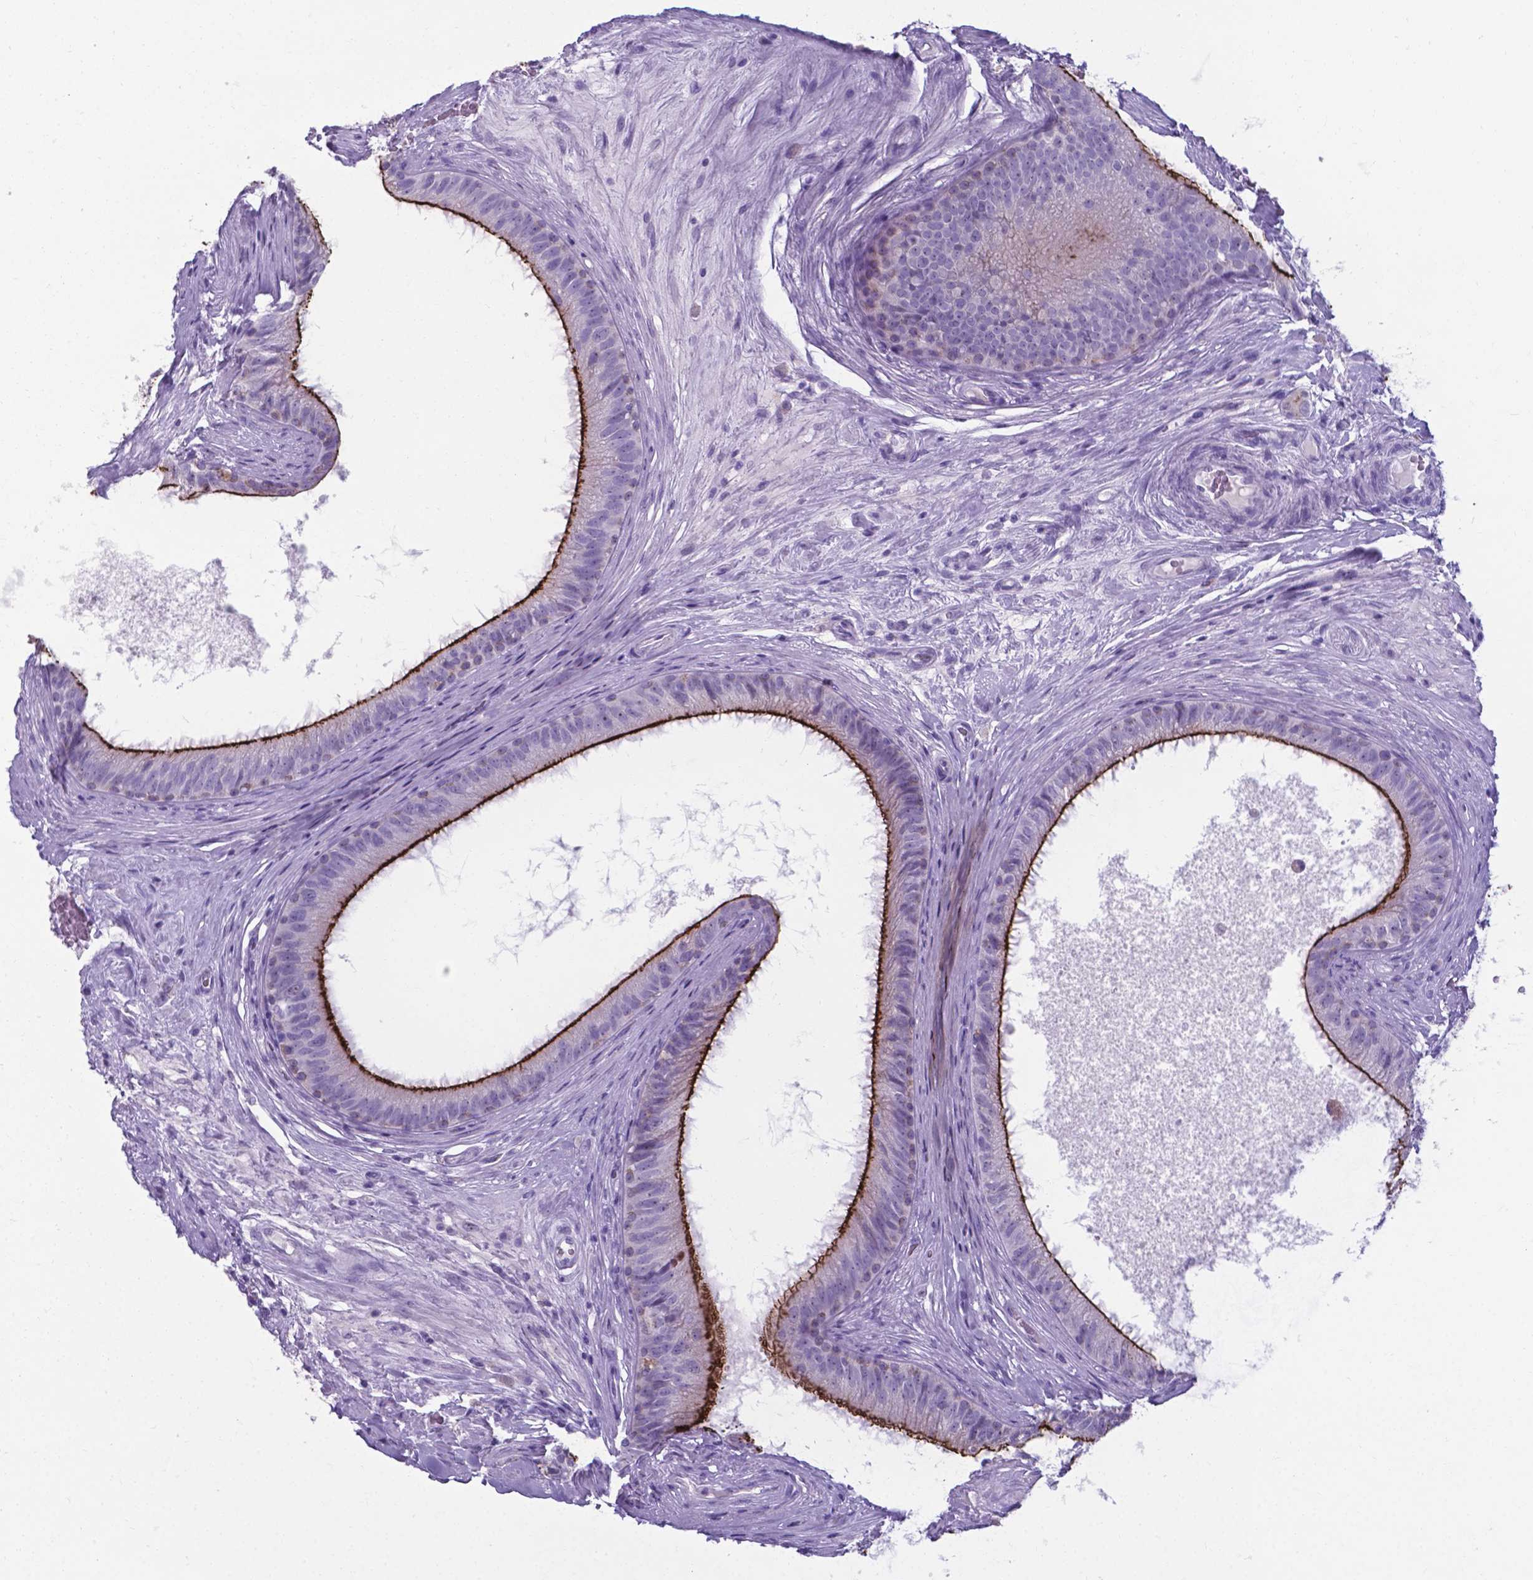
{"staining": {"intensity": "strong", "quantity": "25%-75%", "location": "cytoplasmic/membranous"}, "tissue": "epididymis", "cell_type": "Glandular cells", "image_type": "normal", "snomed": [{"axis": "morphology", "description": "Normal tissue, NOS"}, {"axis": "topography", "description": "Epididymis"}], "caption": "The immunohistochemical stain shows strong cytoplasmic/membranous expression in glandular cells of unremarkable epididymis. The staining was performed using DAB (3,3'-diaminobenzidine) to visualize the protein expression in brown, while the nuclei were stained in blue with hematoxylin (Magnification: 20x).", "gene": "AP5B1", "patient": {"sex": "male", "age": 59}}